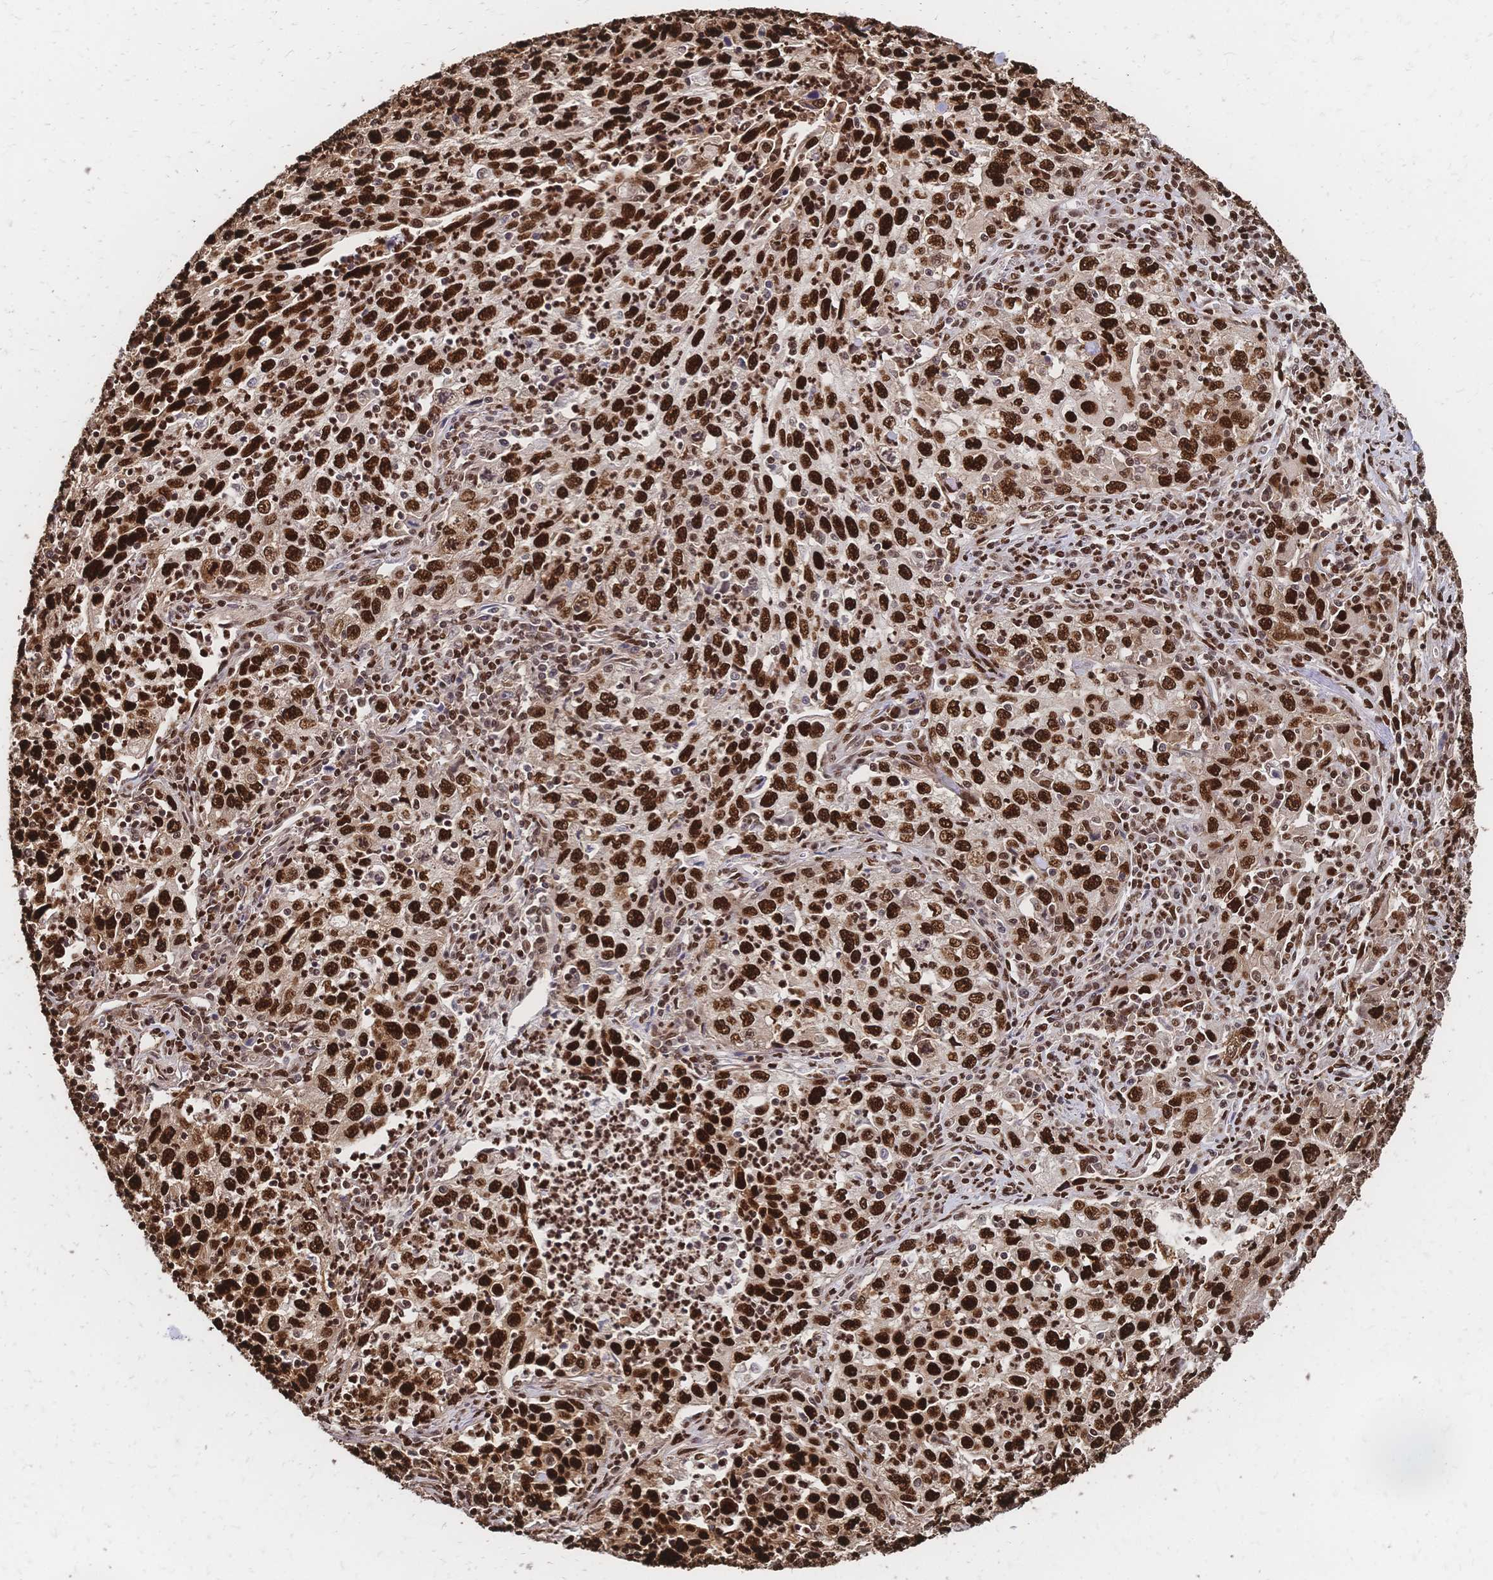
{"staining": {"intensity": "strong", "quantity": ">75%", "location": "nuclear"}, "tissue": "lung cancer", "cell_type": "Tumor cells", "image_type": "cancer", "snomed": [{"axis": "morphology", "description": "Squamous cell carcinoma, NOS"}, {"axis": "topography", "description": "Lung"}], "caption": "IHC (DAB) staining of human lung squamous cell carcinoma displays strong nuclear protein staining in approximately >75% of tumor cells.", "gene": "HDGF", "patient": {"sex": "male", "age": 71}}